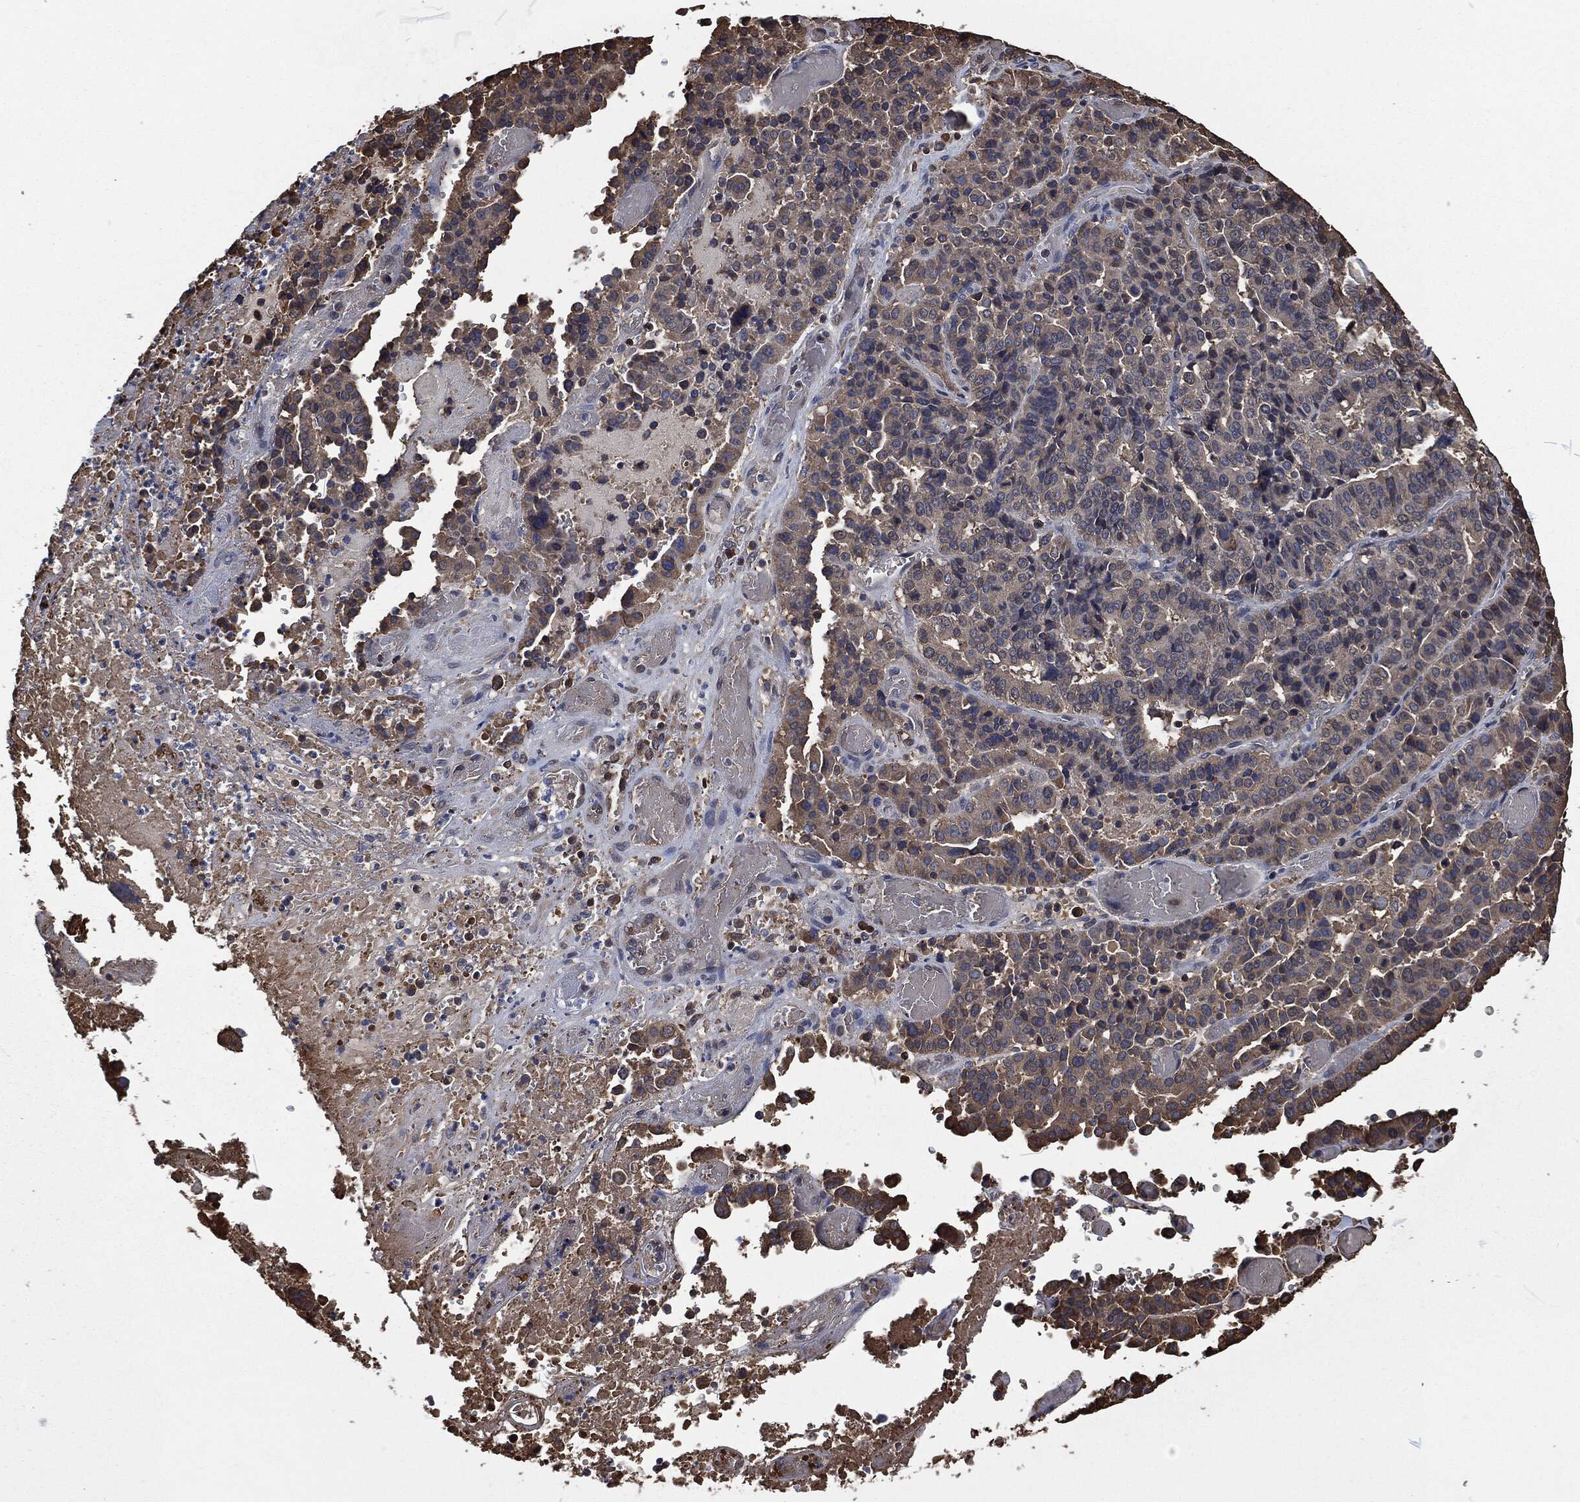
{"staining": {"intensity": "weak", "quantity": "25%-75%", "location": "cytoplasmic/membranous"}, "tissue": "stomach cancer", "cell_type": "Tumor cells", "image_type": "cancer", "snomed": [{"axis": "morphology", "description": "Adenocarcinoma, NOS"}, {"axis": "topography", "description": "Stomach"}], "caption": "Human stomach adenocarcinoma stained for a protein (brown) displays weak cytoplasmic/membranous positive expression in approximately 25%-75% of tumor cells.", "gene": "PRDX4", "patient": {"sex": "male", "age": 48}}